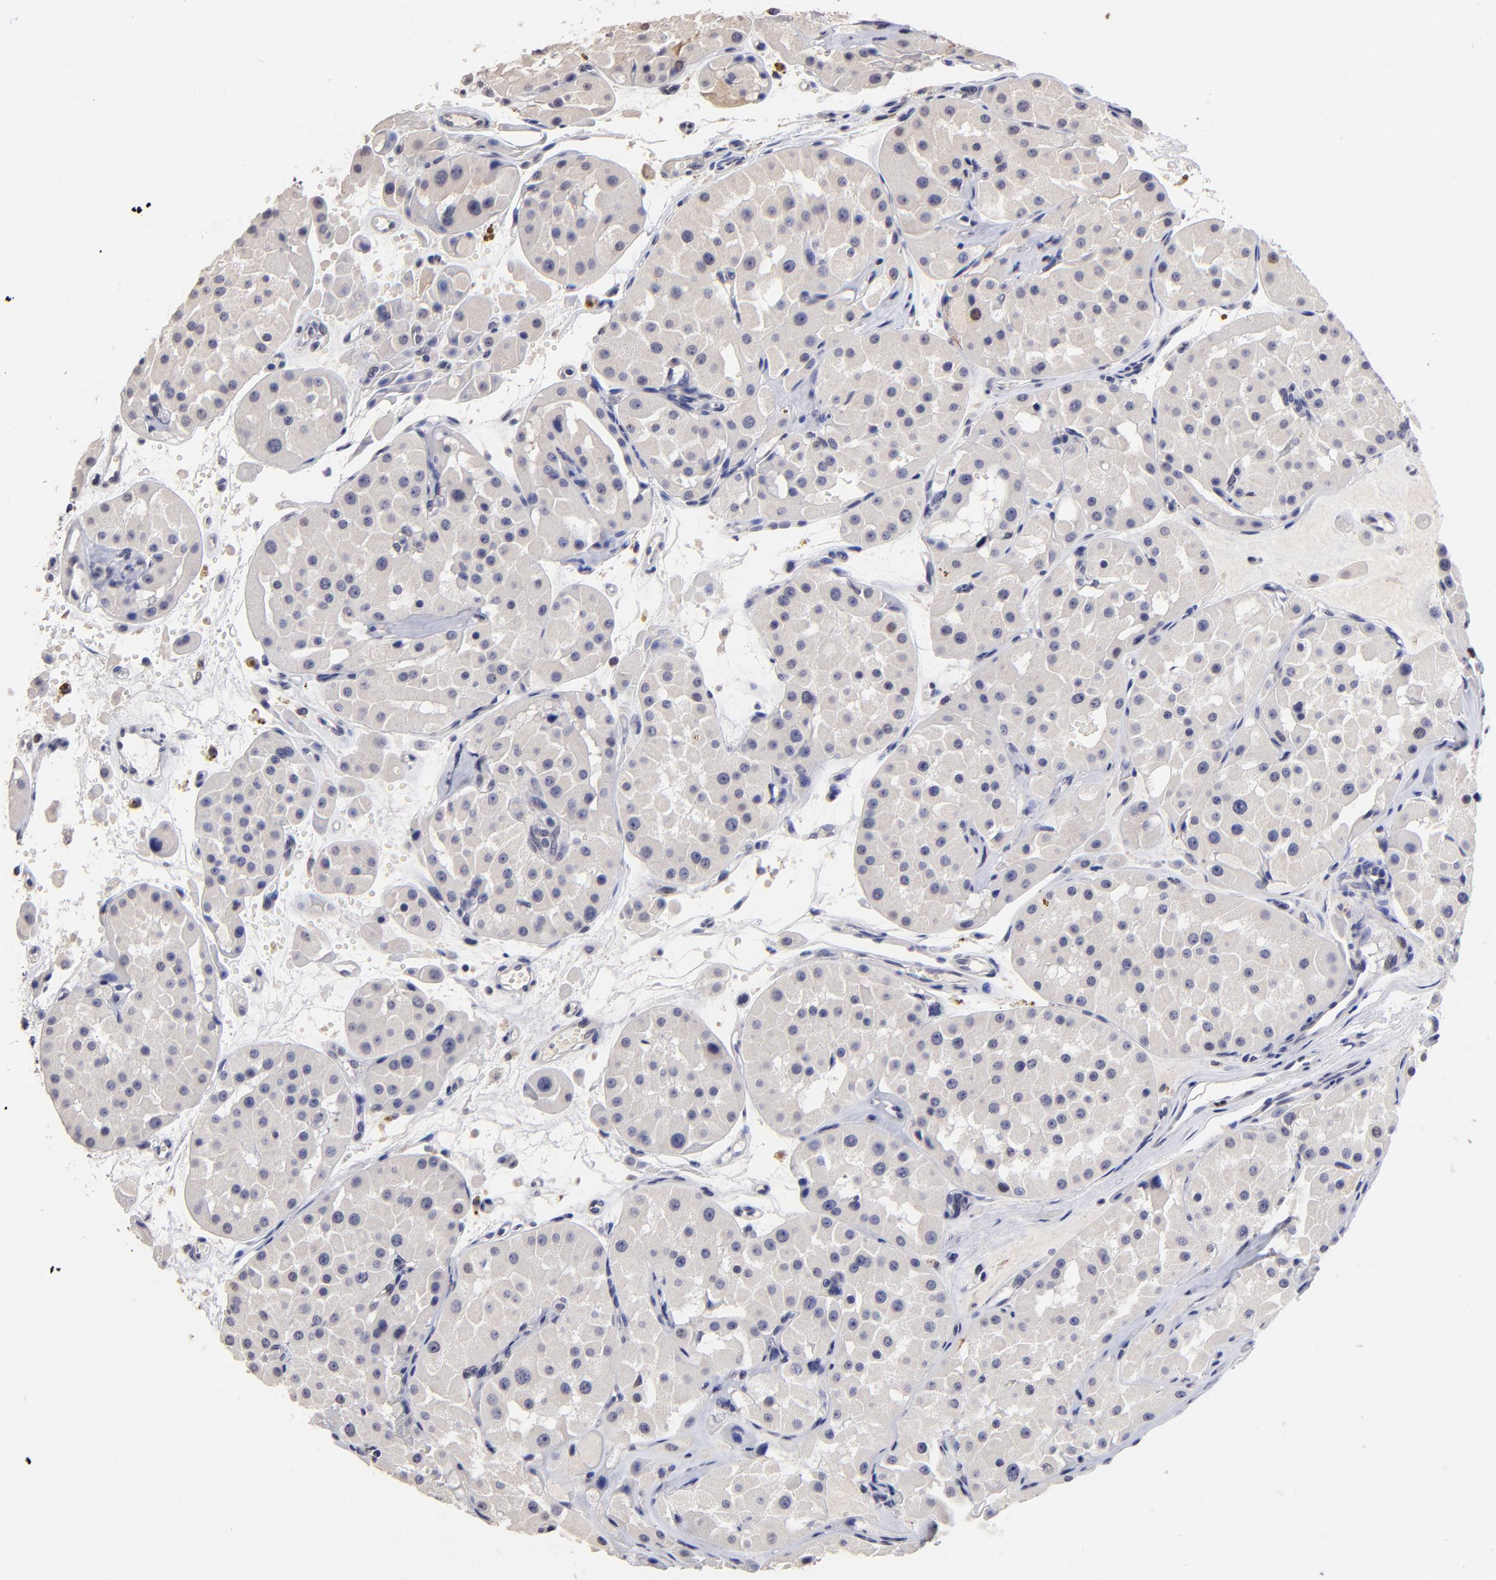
{"staining": {"intensity": "weak", "quantity": ">75%", "location": "cytoplasmic/membranous"}, "tissue": "renal cancer", "cell_type": "Tumor cells", "image_type": "cancer", "snomed": [{"axis": "morphology", "description": "Adenocarcinoma, uncertain malignant potential"}, {"axis": "topography", "description": "Kidney"}], "caption": "Protein staining by immunohistochemistry displays weak cytoplasmic/membranous positivity in approximately >75% of tumor cells in renal cancer.", "gene": "DNMT1", "patient": {"sex": "male", "age": 63}}